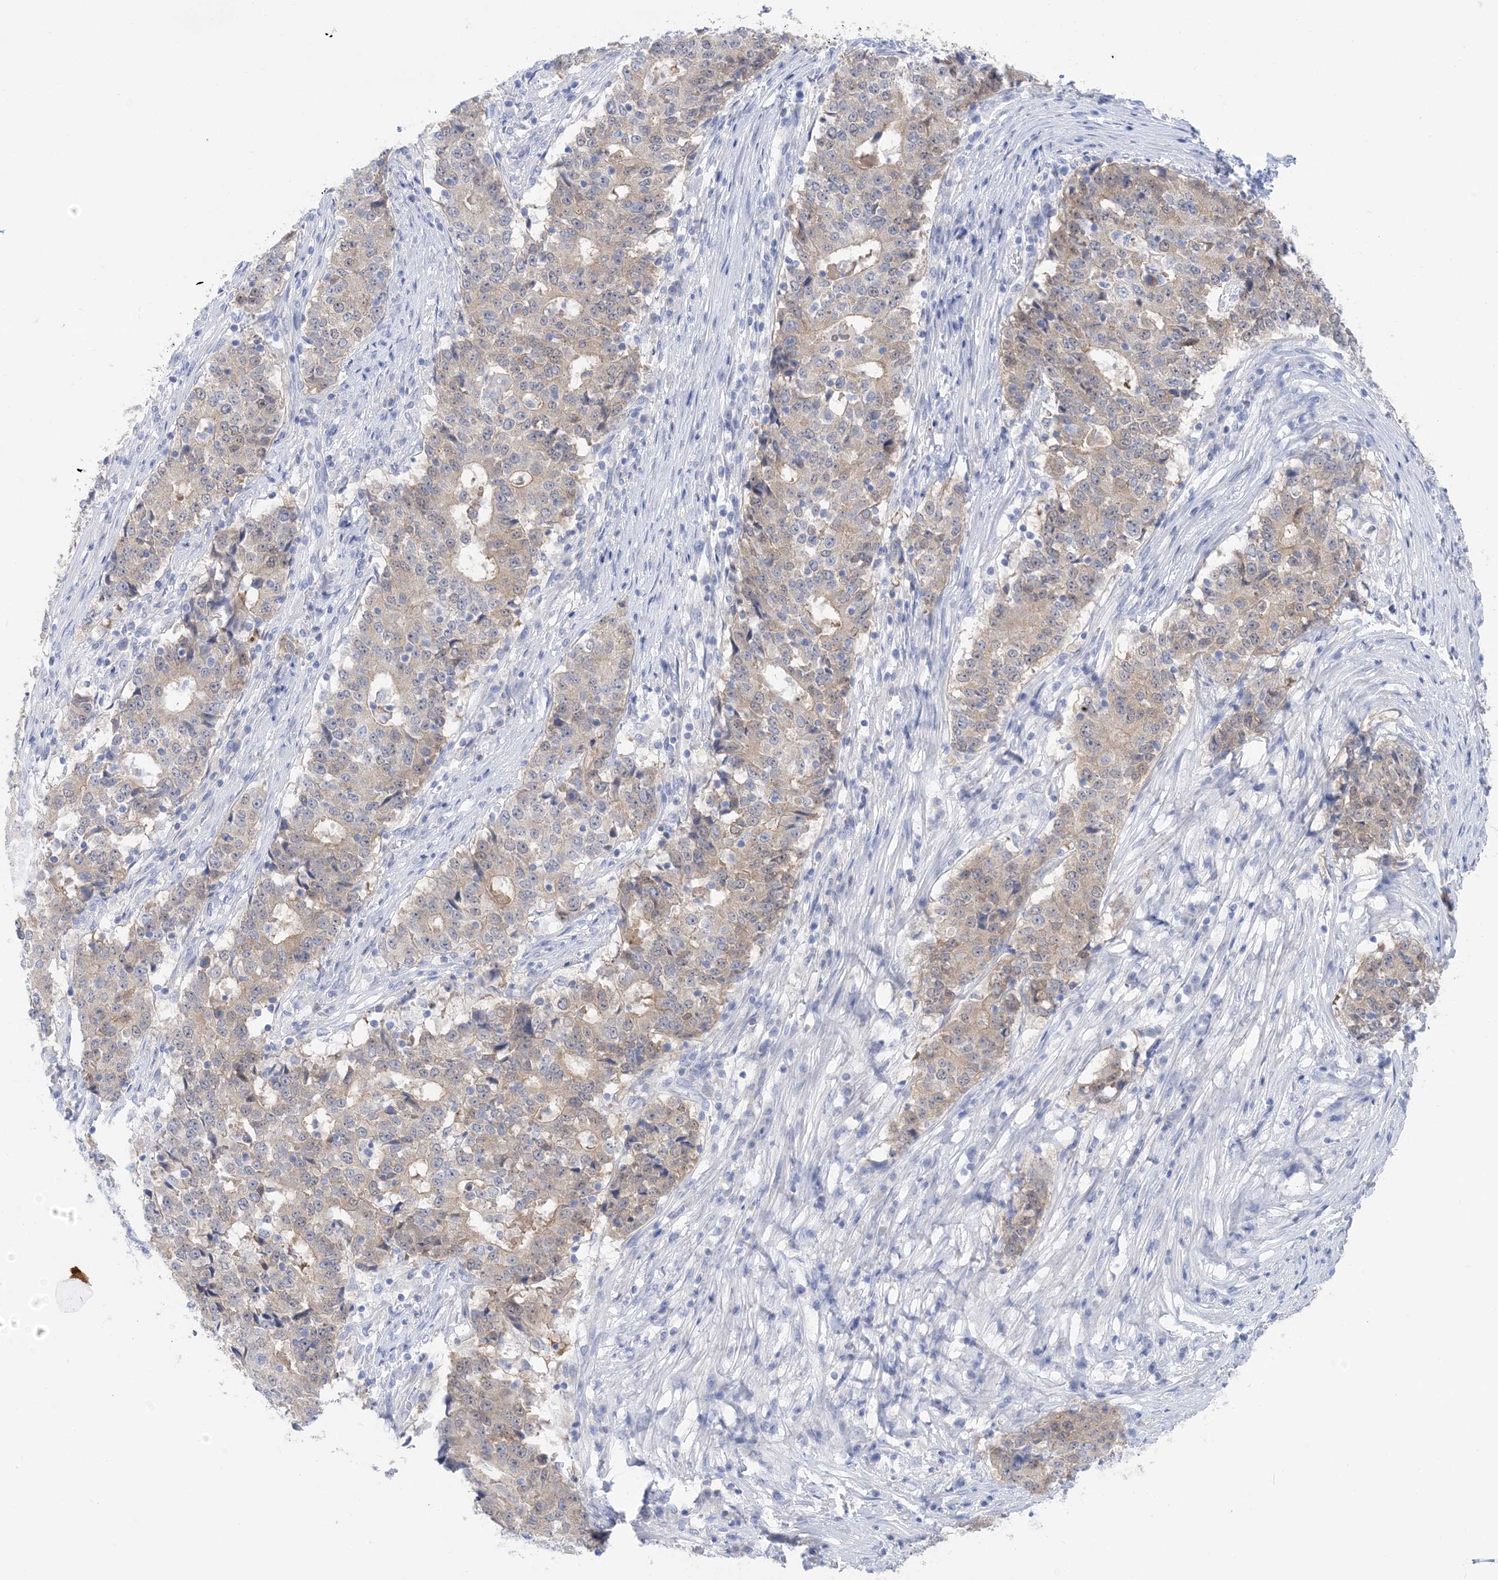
{"staining": {"intensity": "weak", "quantity": "25%-75%", "location": "cytoplasmic/membranous"}, "tissue": "stomach cancer", "cell_type": "Tumor cells", "image_type": "cancer", "snomed": [{"axis": "morphology", "description": "Adenocarcinoma, NOS"}, {"axis": "topography", "description": "Stomach"}], "caption": "Adenocarcinoma (stomach) stained with a protein marker shows weak staining in tumor cells.", "gene": "SH3YL1", "patient": {"sex": "male", "age": 59}}